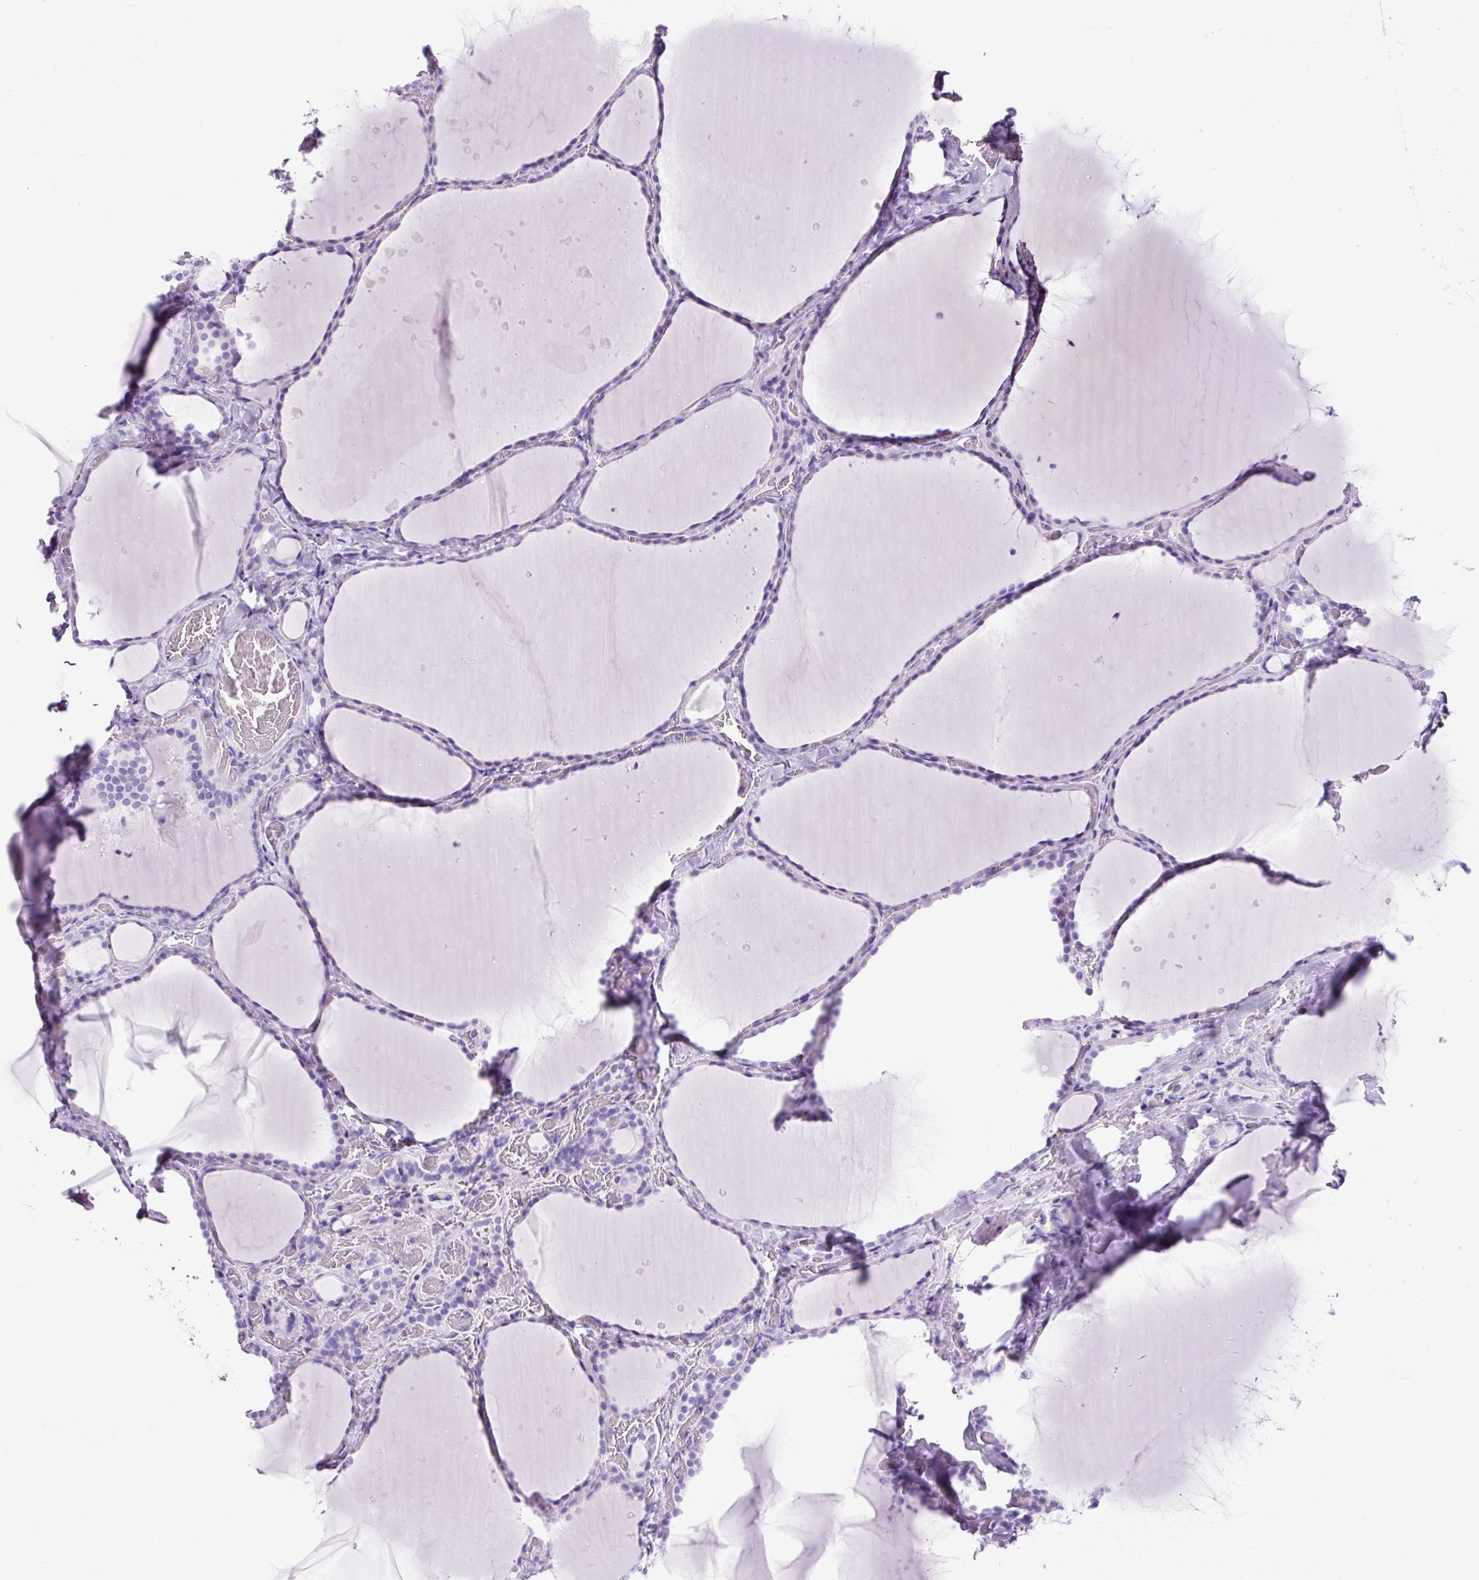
{"staining": {"intensity": "negative", "quantity": "none", "location": "none"}, "tissue": "thyroid gland", "cell_type": "Glandular cells", "image_type": "normal", "snomed": [{"axis": "morphology", "description": "Normal tissue, NOS"}, {"axis": "topography", "description": "Thyroid gland"}], "caption": "This histopathology image is of unremarkable thyroid gland stained with immunohistochemistry to label a protein in brown with the nuclei are counter-stained blue. There is no positivity in glandular cells.", "gene": "PDIA2", "patient": {"sex": "female", "age": 36}}